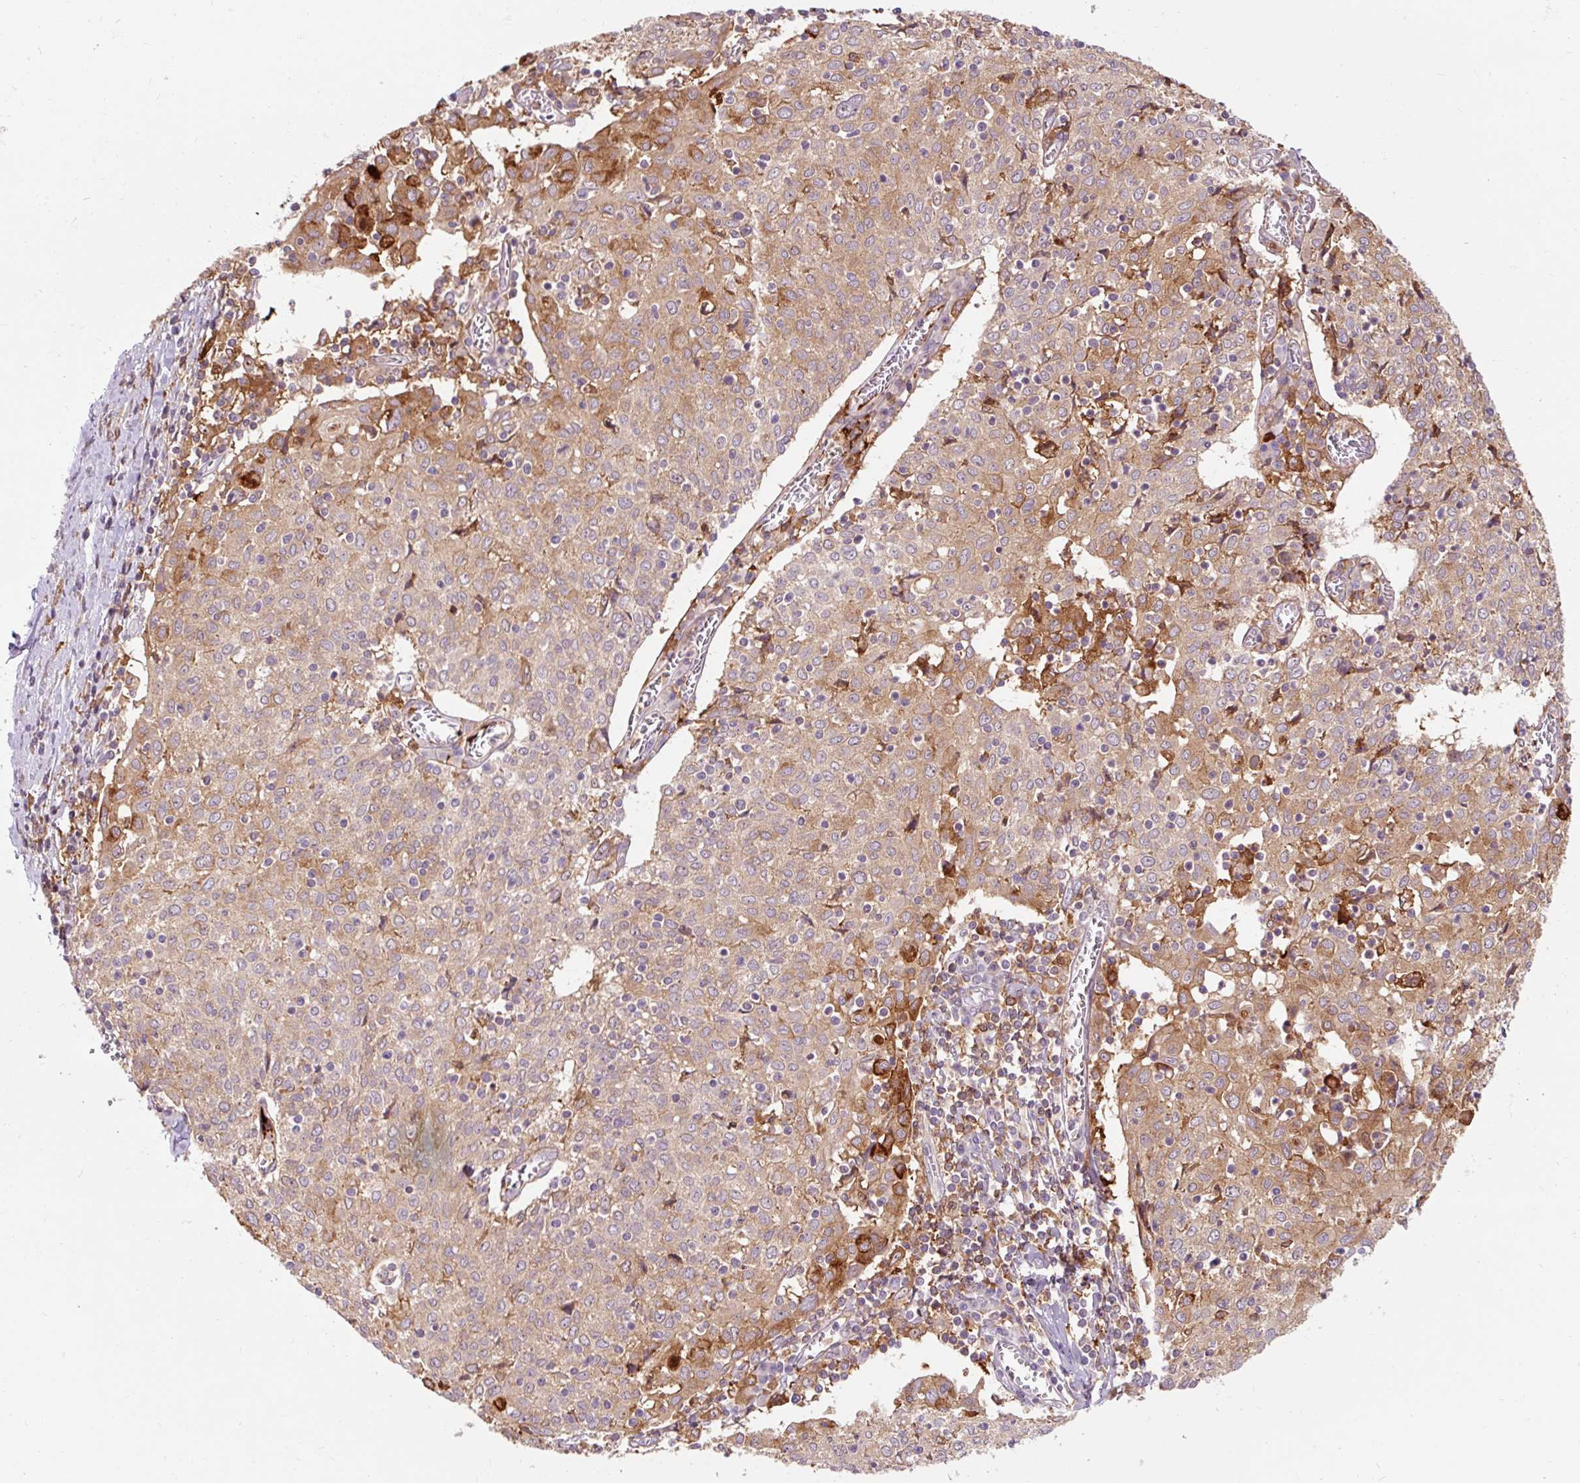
{"staining": {"intensity": "moderate", "quantity": "25%-75%", "location": "cytoplasmic/membranous"}, "tissue": "cervical cancer", "cell_type": "Tumor cells", "image_type": "cancer", "snomed": [{"axis": "morphology", "description": "Squamous cell carcinoma, NOS"}, {"axis": "topography", "description": "Cervix"}], "caption": "Tumor cells demonstrate moderate cytoplasmic/membranous staining in about 25%-75% of cells in cervical squamous cell carcinoma.", "gene": "CEBPZ", "patient": {"sex": "female", "age": 52}}